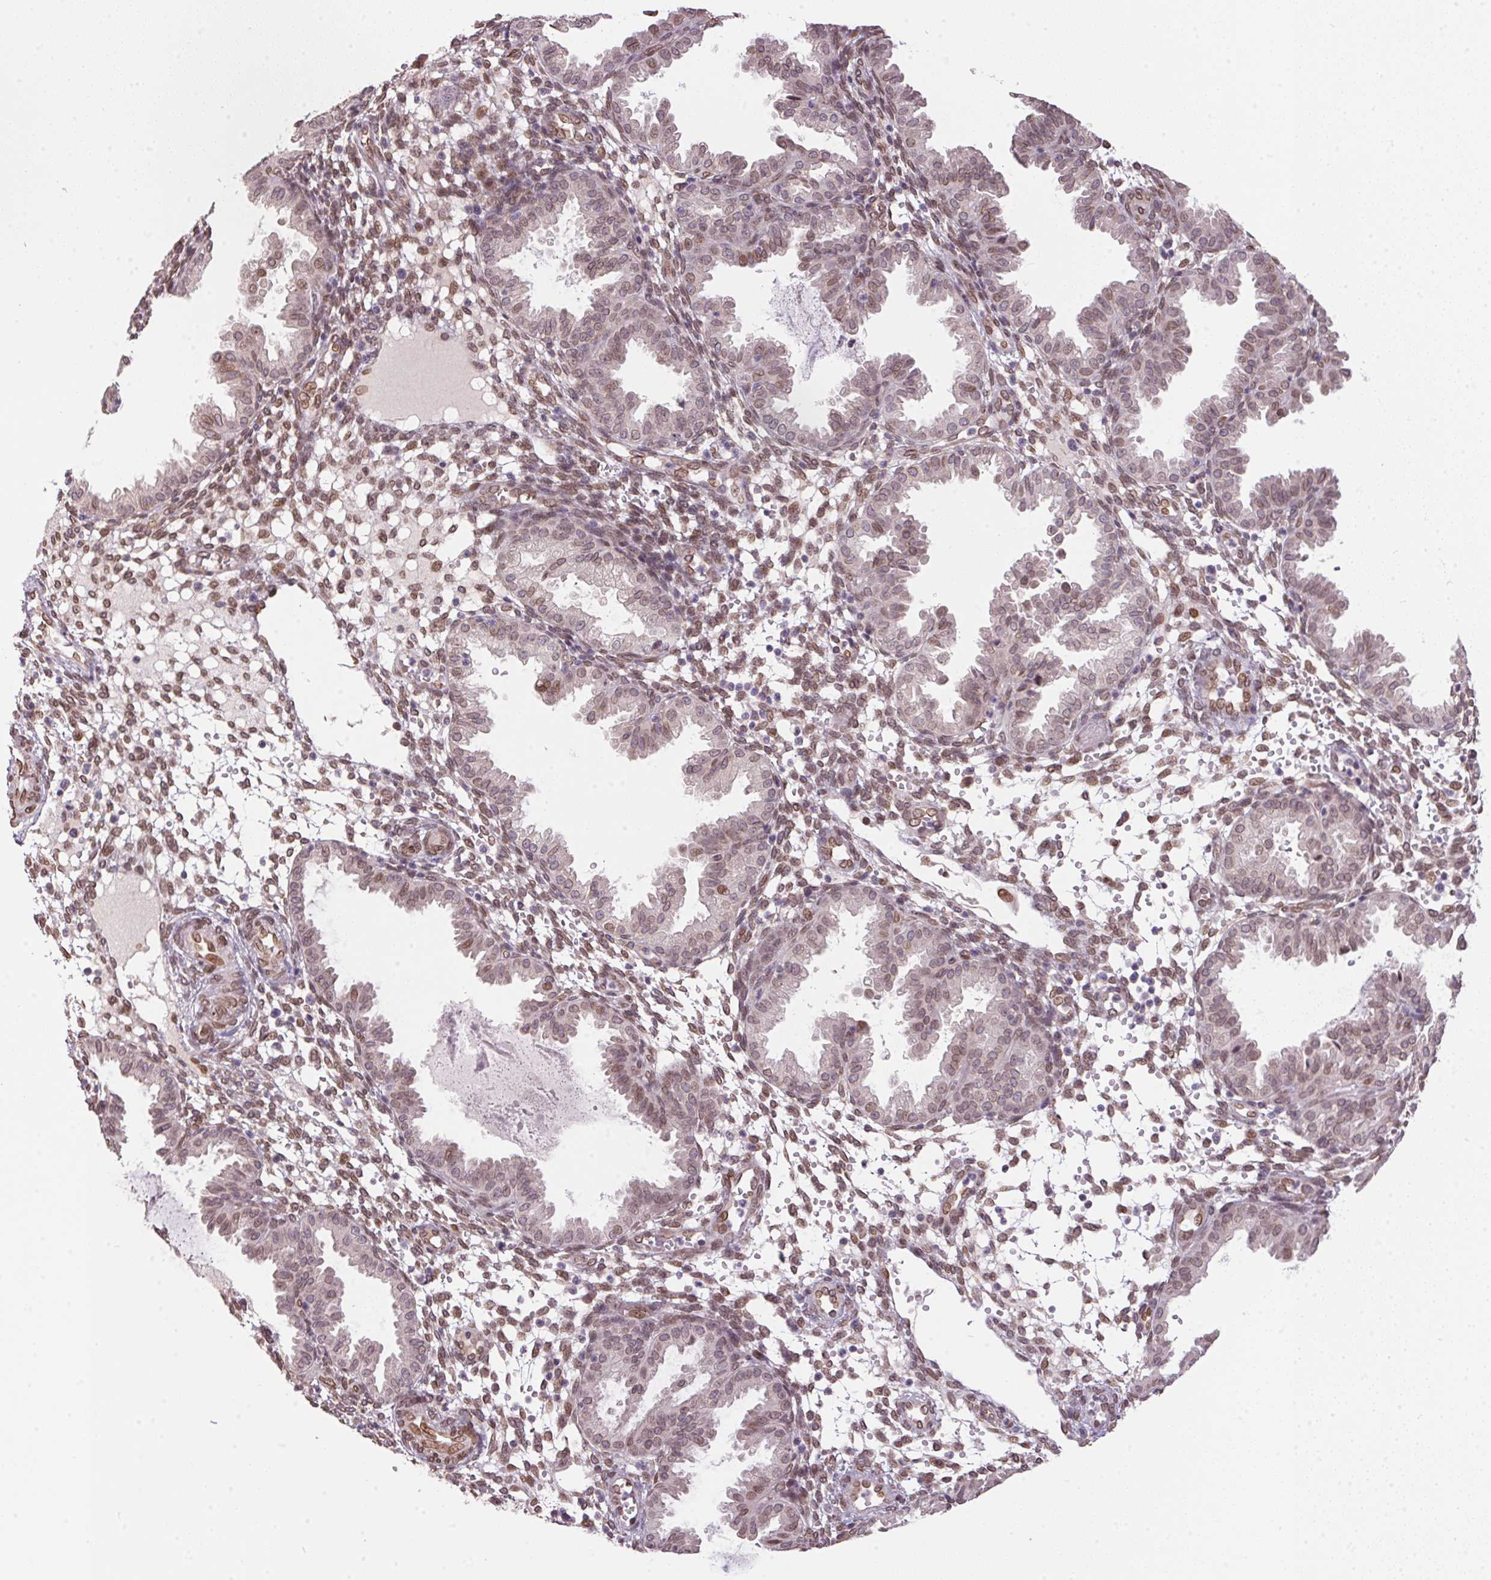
{"staining": {"intensity": "moderate", "quantity": "25%-75%", "location": "nuclear"}, "tissue": "endometrium", "cell_type": "Cells in endometrial stroma", "image_type": "normal", "snomed": [{"axis": "morphology", "description": "Normal tissue, NOS"}, {"axis": "topography", "description": "Endometrium"}], "caption": "Protein expression analysis of unremarkable endometrium displays moderate nuclear staining in approximately 25%-75% of cells in endometrial stroma. (IHC, brightfield microscopy, high magnification).", "gene": "TMEM175", "patient": {"sex": "female", "age": 33}}